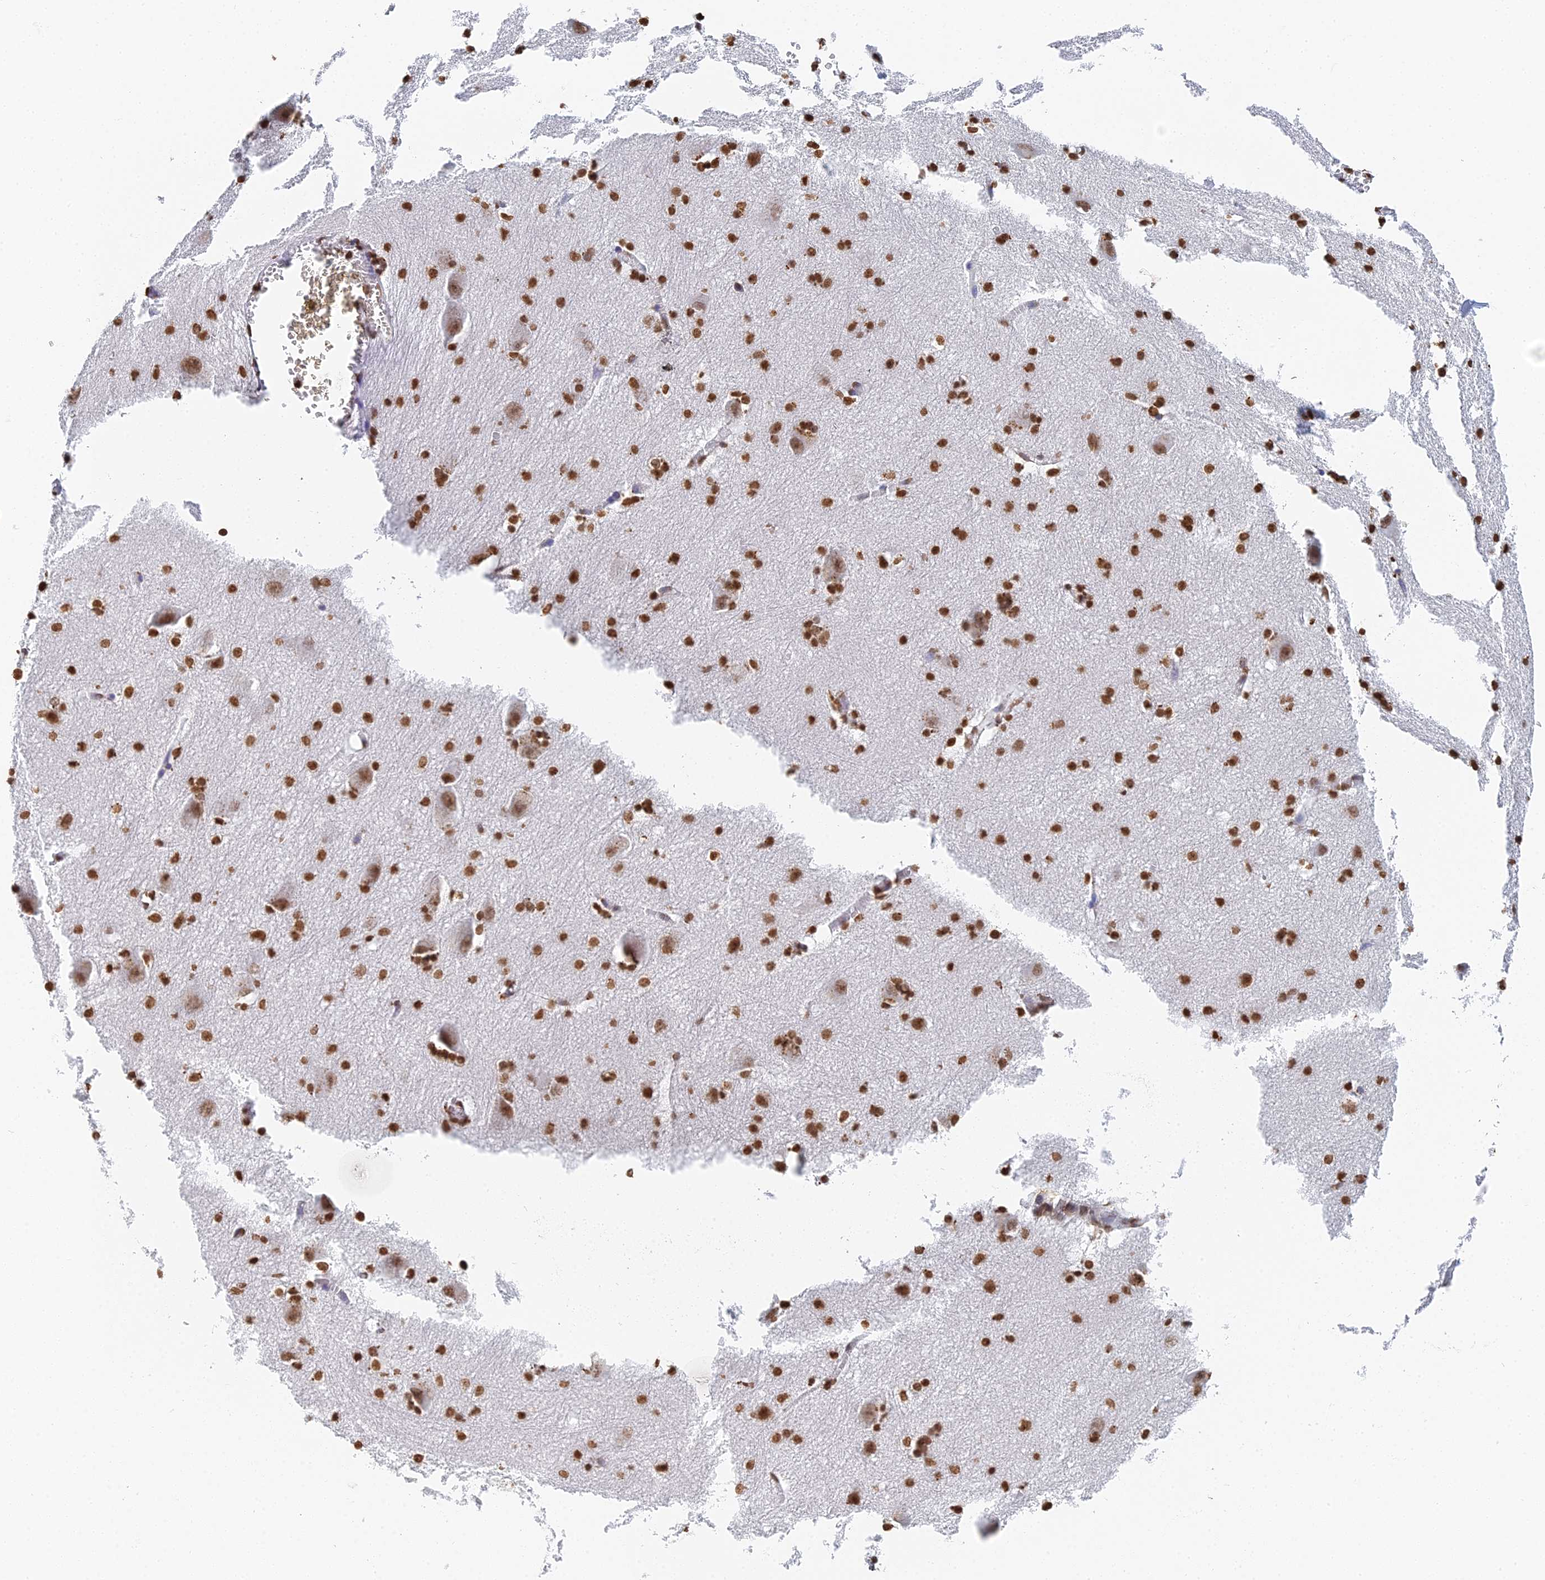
{"staining": {"intensity": "strong", "quantity": ">75%", "location": "nuclear"}, "tissue": "caudate", "cell_type": "Glial cells", "image_type": "normal", "snomed": [{"axis": "morphology", "description": "Normal tissue, NOS"}, {"axis": "topography", "description": "Lateral ventricle wall"}], "caption": "The immunohistochemical stain labels strong nuclear expression in glial cells of benign caudate. (DAB (3,3'-diaminobenzidine) IHC, brown staining for protein, blue staining for nuclei).", "gene": "GBP3", "patient": {"sex": "male", "age": 37}}